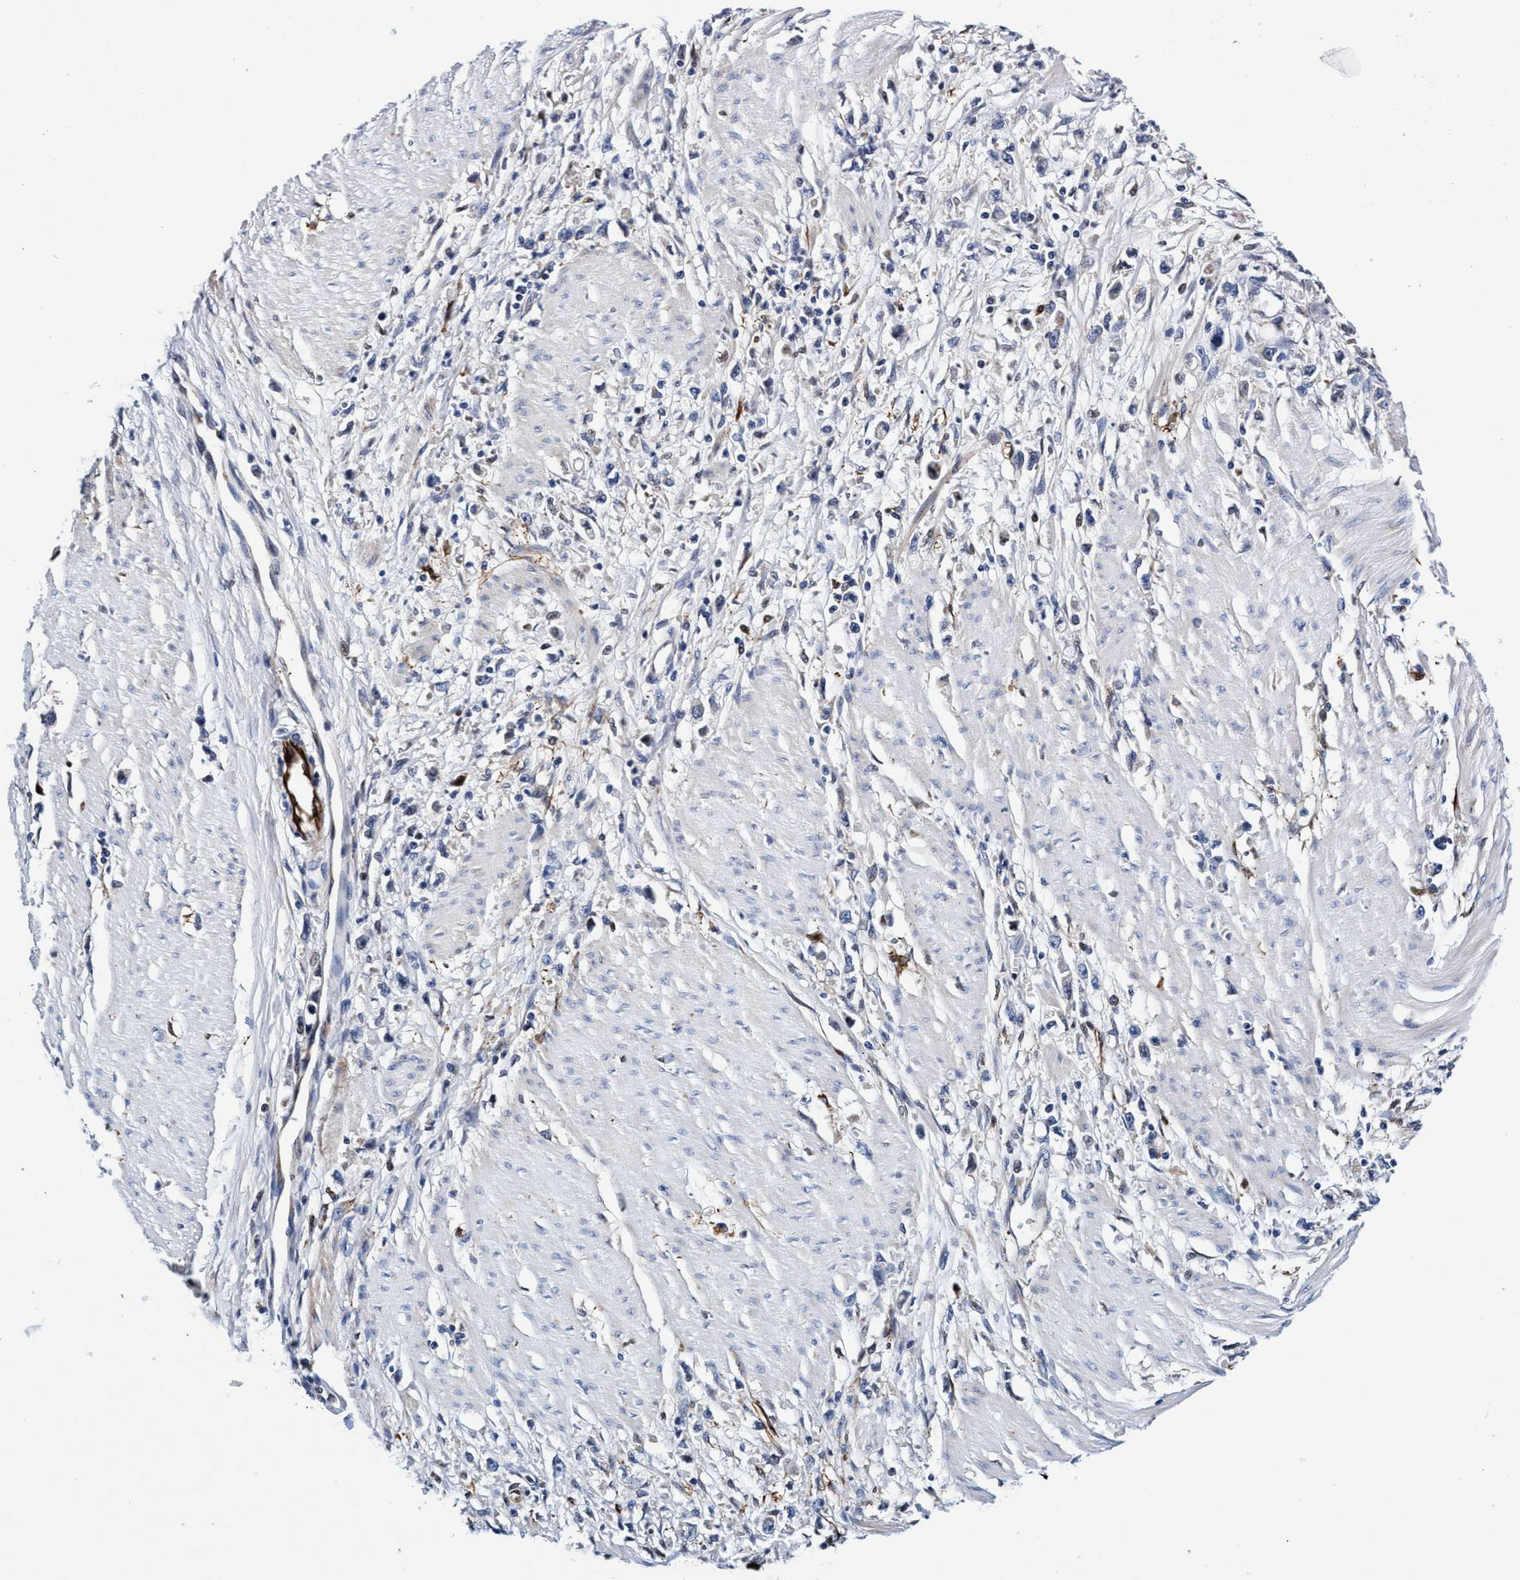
{"staining": {"intensity": "negative", "quantity": "none", "location": "none"}, "tissue": "stomach cancer", "cell_type": "Tumor cells", "image_type": "cancer", "snomed": [{"axis": "morphology", "description": "Adenocarcinoma, NOS"}, {"axis": "topography", "description": "Stomach"}], "caption": "Image shows no significant protein positivity in tumor cells of stomach cancer.", "gene": "UBALD2", "patient": {"sex": "female", "age": 59}}